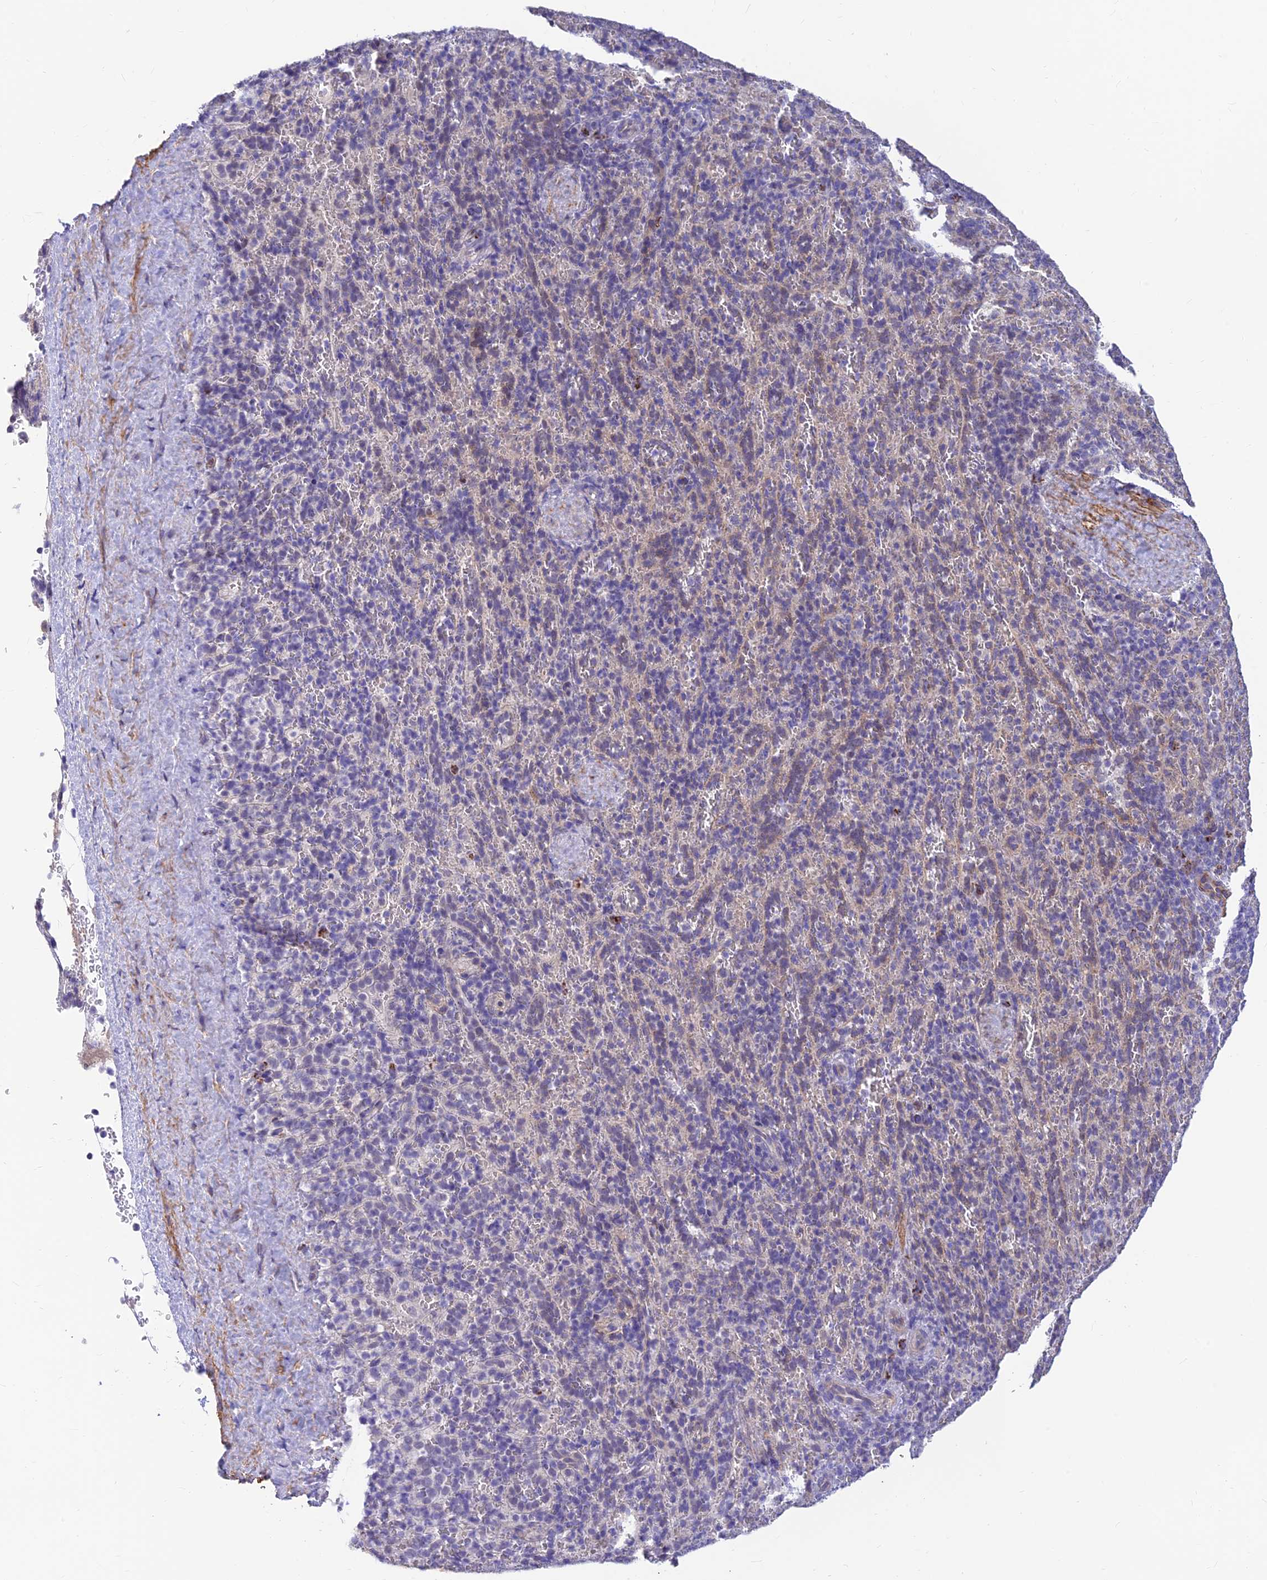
{"staining": {"intensity": "negative", "quantity": "none", "location": "none"}, "tissue": "spleen", "cell_type": "Cells in red pulp", "image_type": "normal", "snomed": [{"axis": "morphology", "description": "Normal tissue, NOS"}, {"axis": "topography", "description": "Spleen"}], "caption": "Immunohistochemical staining of normal spleen demonstrates no significant positivity in cells in red pulp. (DAB (3,3'-diaminobenzidine) IHC with hematoxylin counter stain).", "gene": "ALDH1L2", "patient": {"sex": "female", "age": 21}}